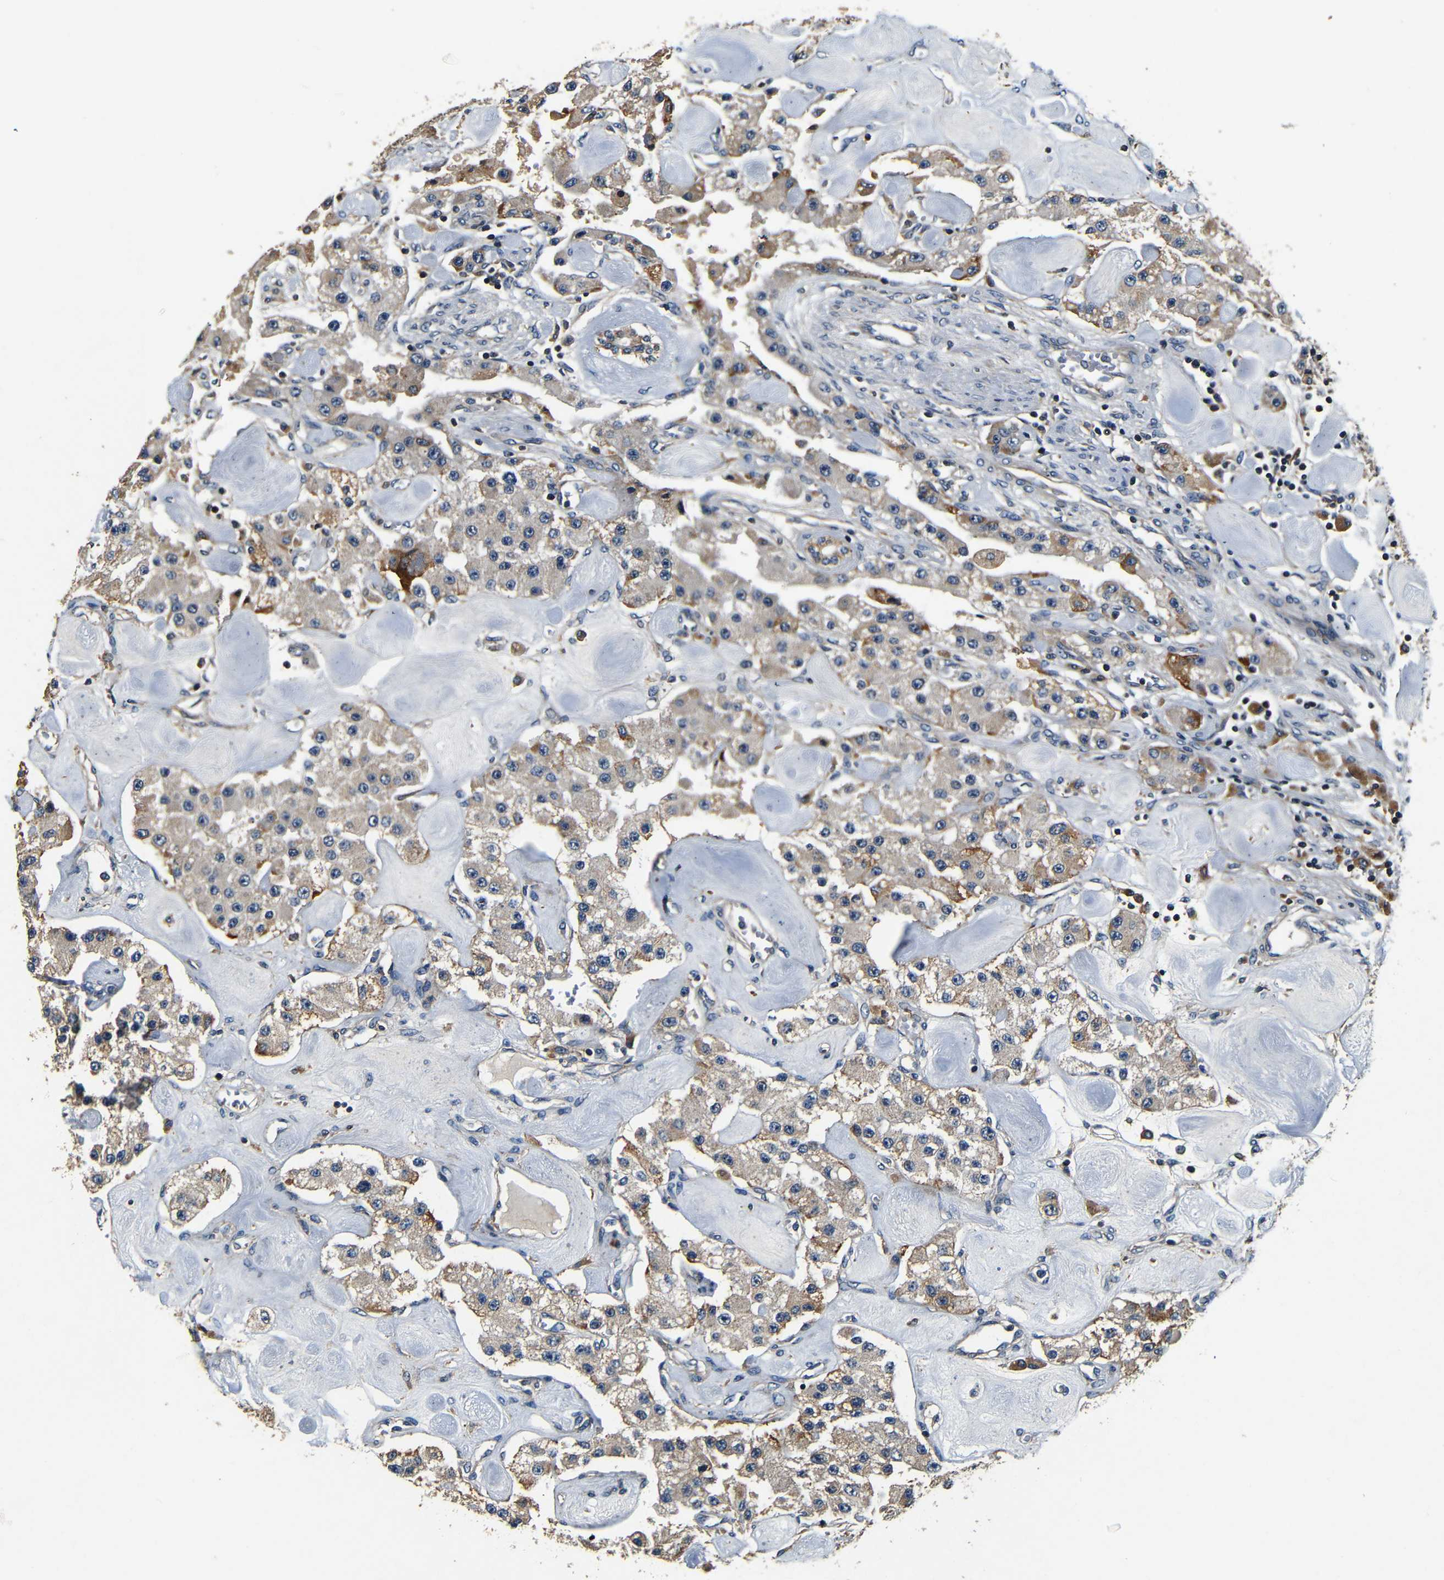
{"staining": {"intensity": "weak", "quantity": ">75%", "location": "cytoplasmic/membranous"}, "tissue": "carcinoid", "cell_type": "Tumor cells", "image_type": "cancer", "snomed": [{"axis": "morphology", "description": "Carcinoid, malignant, NOS"}, {"axis": "topography", "description": "Pancreas"}], "caption": "This micrograph demonstrates IHC staining of human carcinoid (malignant), with low weak cytoplasmic/membranous expression in approximately >75% of tumor cells.", "gene": "MTX1", "patient": {"sex": "male", "age": 41}}